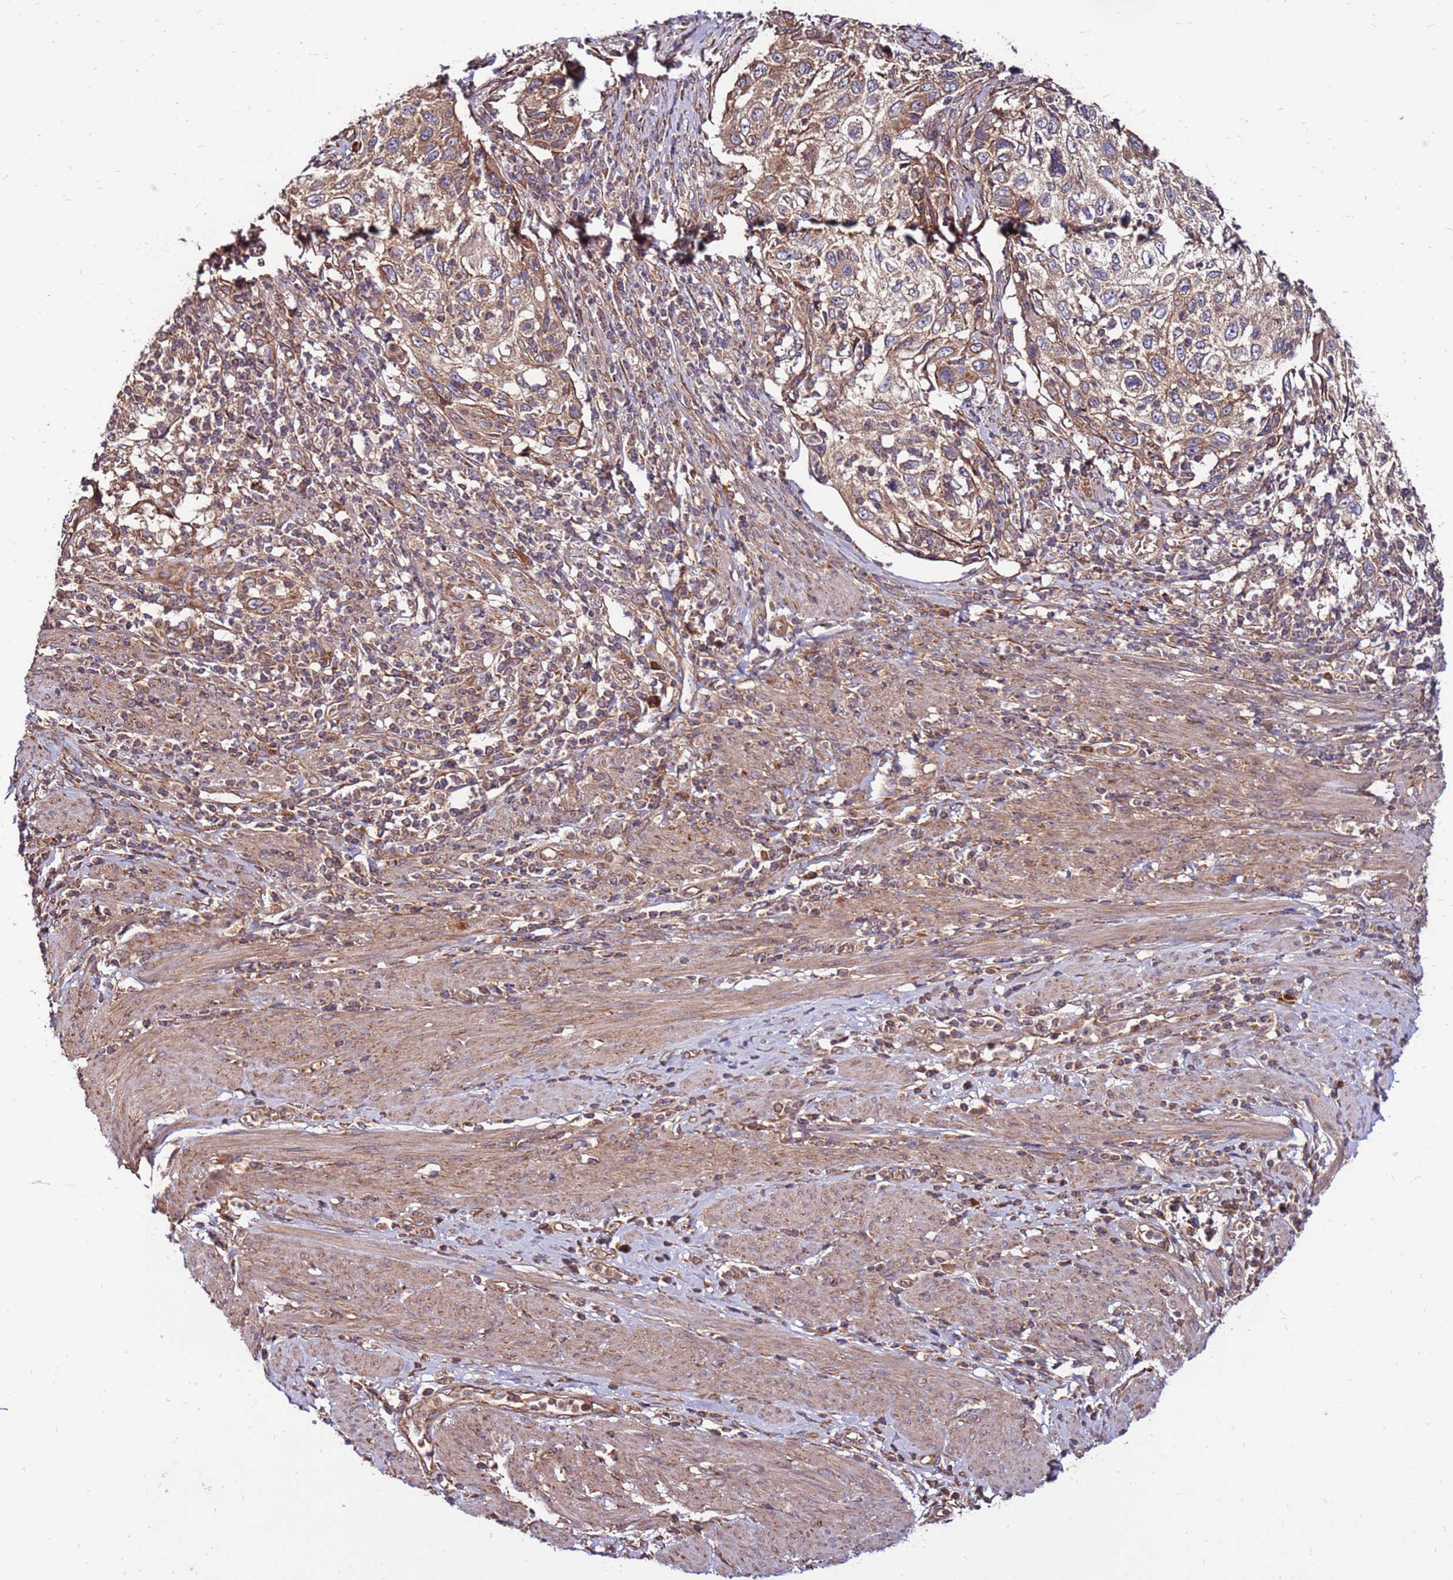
{"staining": {"intensity": "moderate", "quantity": ">75%", "location": "cytoplasmic/membranous"}, "tissue": "cervical cancer", "cell_type": "Tumor cells", "image_type": "cancer", "snomed": [{"axis": "morphology", "description": "Squamous cell carcinoma, NOS"}, {"axis": "topography", "description": "Cervix"}], "caption": "Cervical cancer (squamous cell carcinoma) tissue displays moderate cytoplasmic/membranous staining in approximately >75% of tumor cells, visualized by immunohistochemistry. (IHC, brightfield microscopy, high magnification).", "gene": "SLC44A5", "patient": {"sex": "female", "age": 70}}